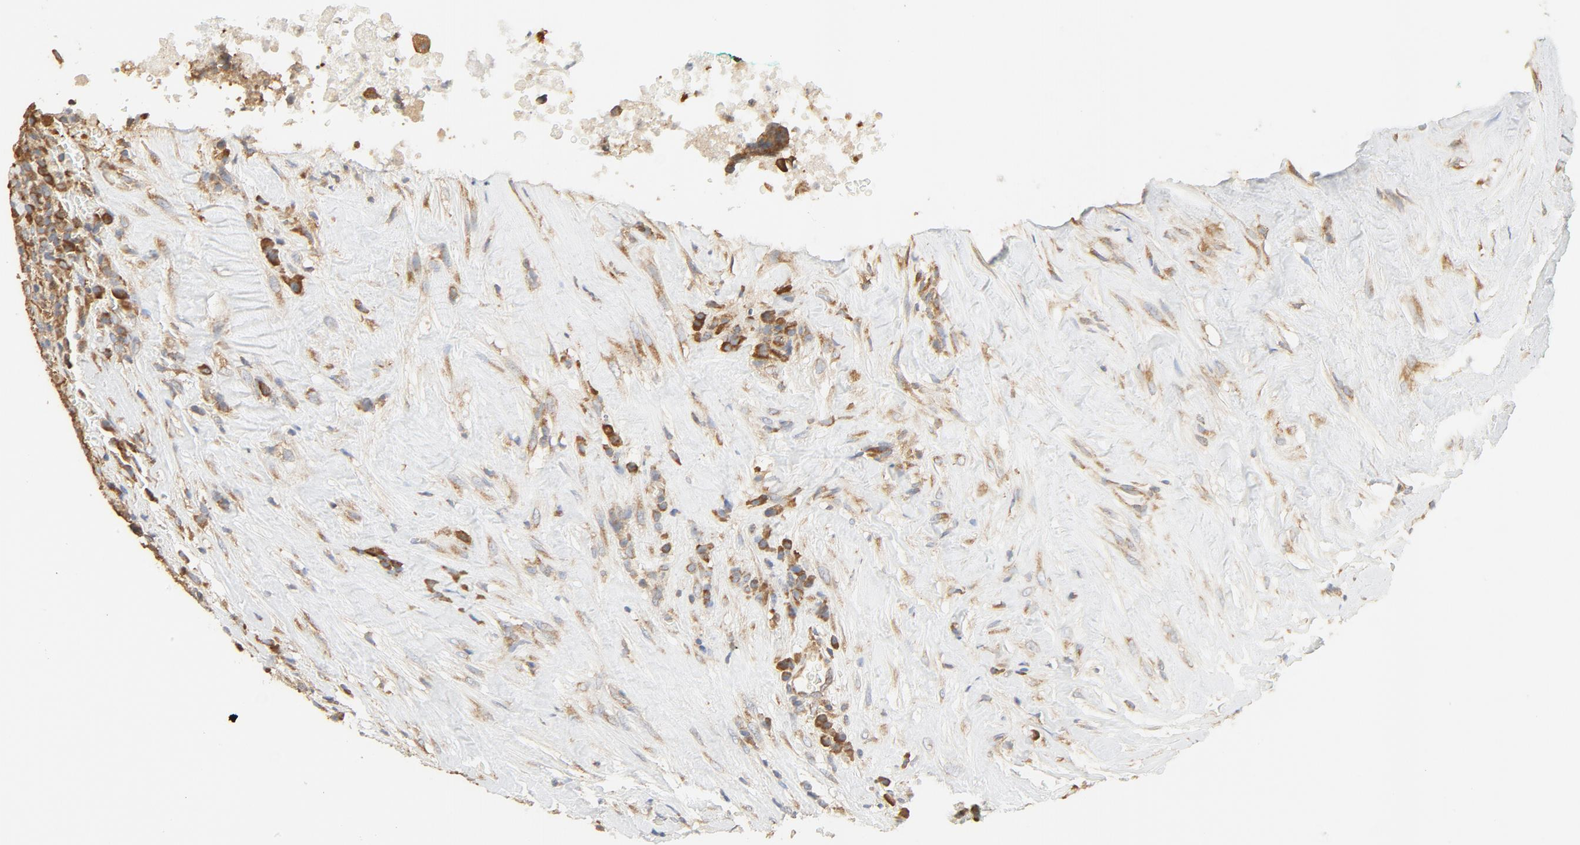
{"staining": {"intensity": "moderate", "quantity": ">75%", "location": "cytoplasmic/membranous"}, "tissue": "testis cancer", "cell_type": "Tumor cells", "image_type": "cancer", "snomed": [{"axis": "morphology", "description": "Necrosis, NOS"}, {"axis": "morphology", "description": "Carcinoma, Embryonal, NOS"}, {"axis": "topography", "description": "Testis"}], "caption": "Testis cancer (embryonal carcinoma) tissue exhibits moderate cytoplasmic/membranous positivity in about >75% of tumor cells, visualized by immunohistochemistry. (DAB = brown stain, brightfield microscopy at high magnification).", "gene": "RPS6", "patient": {"sex": "male", "age": 19}}